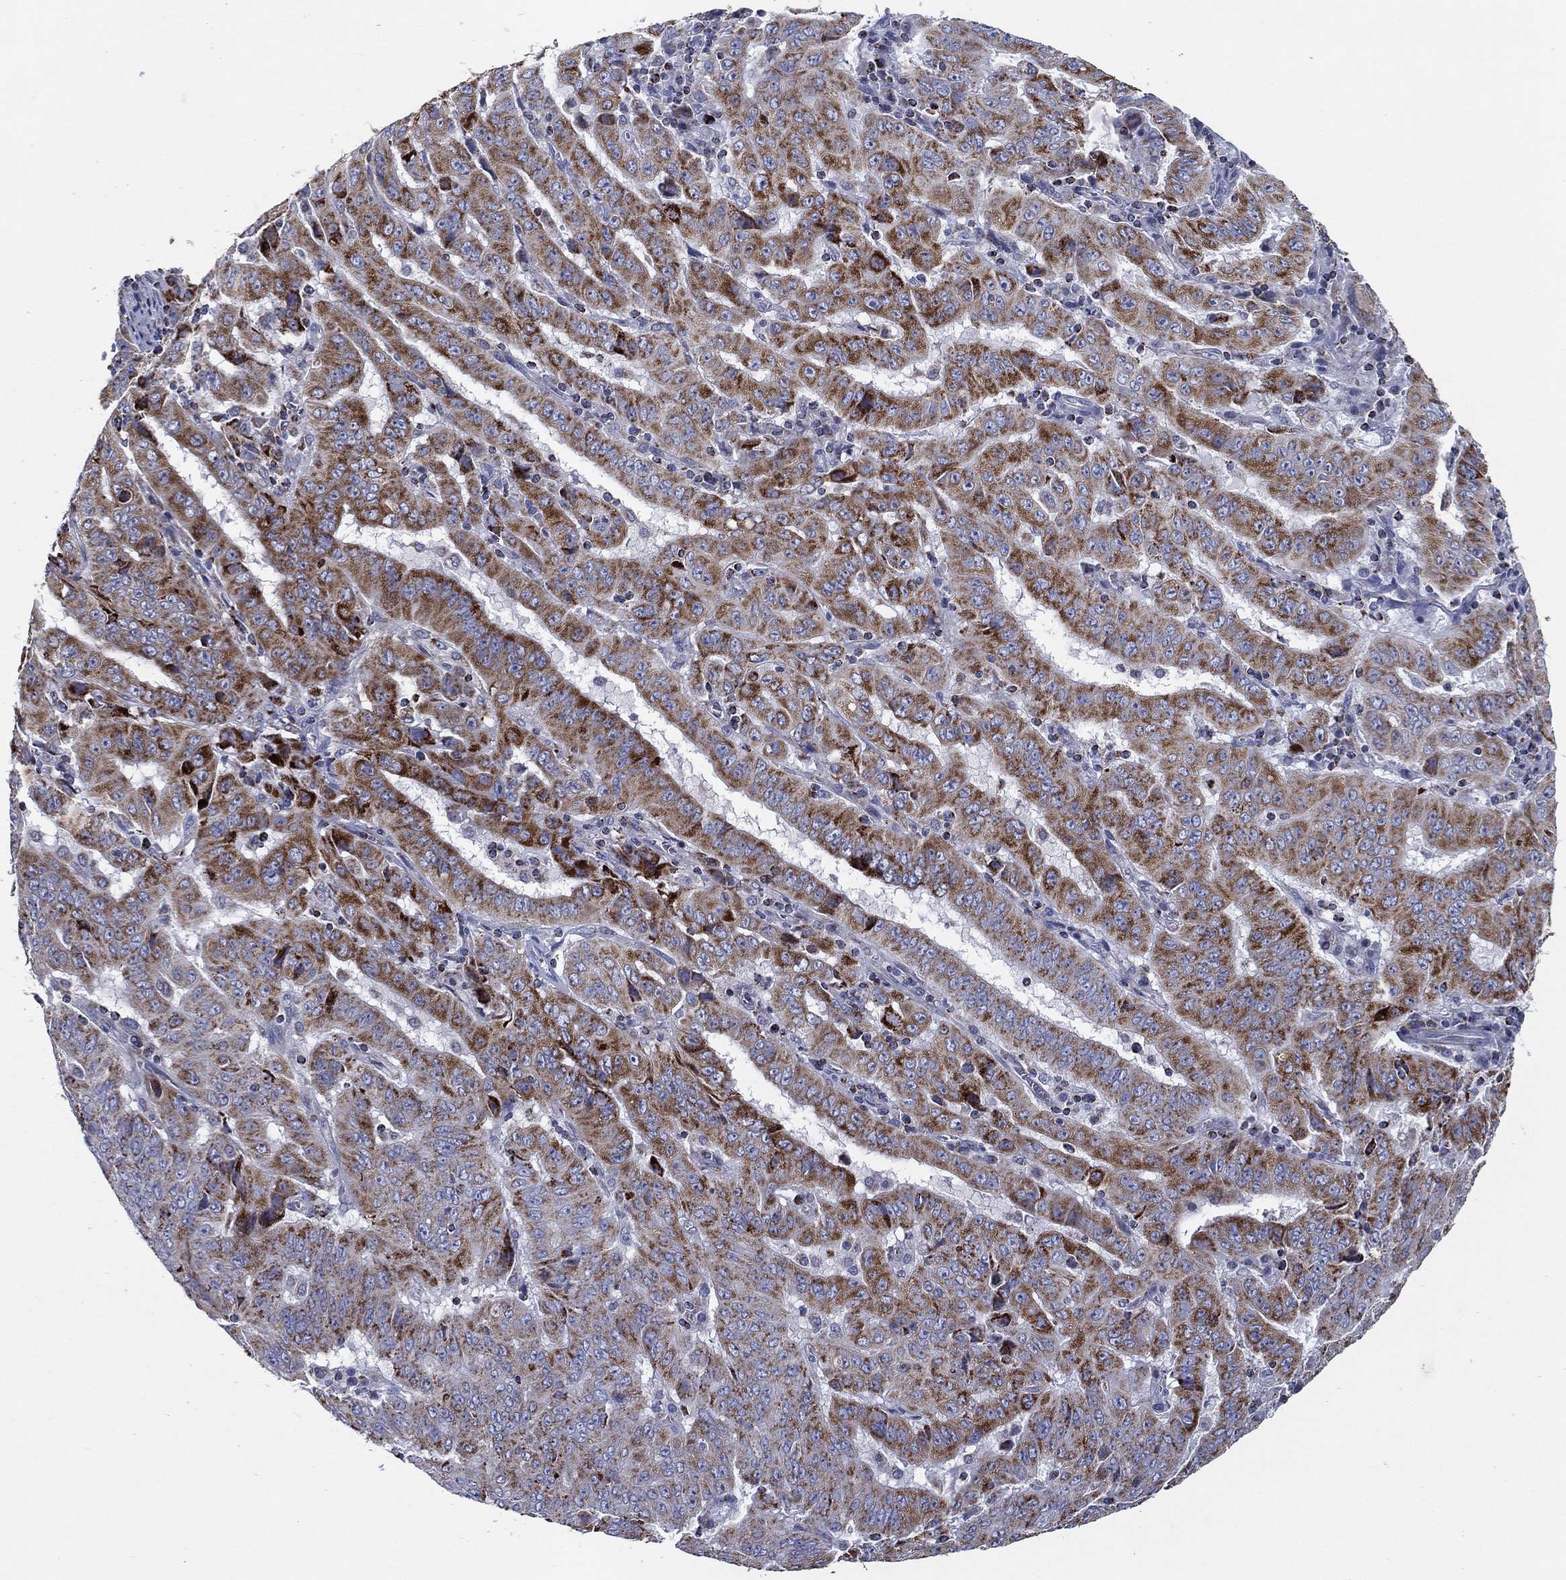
{"staining": {"intensity": "strong", "quantity": ">75%", "location": "cytoplasmic/membranous"}, "tissue": "pancreatic cancer", "cell_type": "Tumor cells", "image_type": "cancer", "snomed": [{"axis": "morphology", "description": "Adenocarcinoma, NOS"}, {"axis": "topography", "description": "Pancreas"}], "caption": "Pancreatic adenocarcinoma stained with a protein marker displays strong staining in tumor cells.", "gene": "SFXN1", "patient": {"sex": "male", "age": 63}}